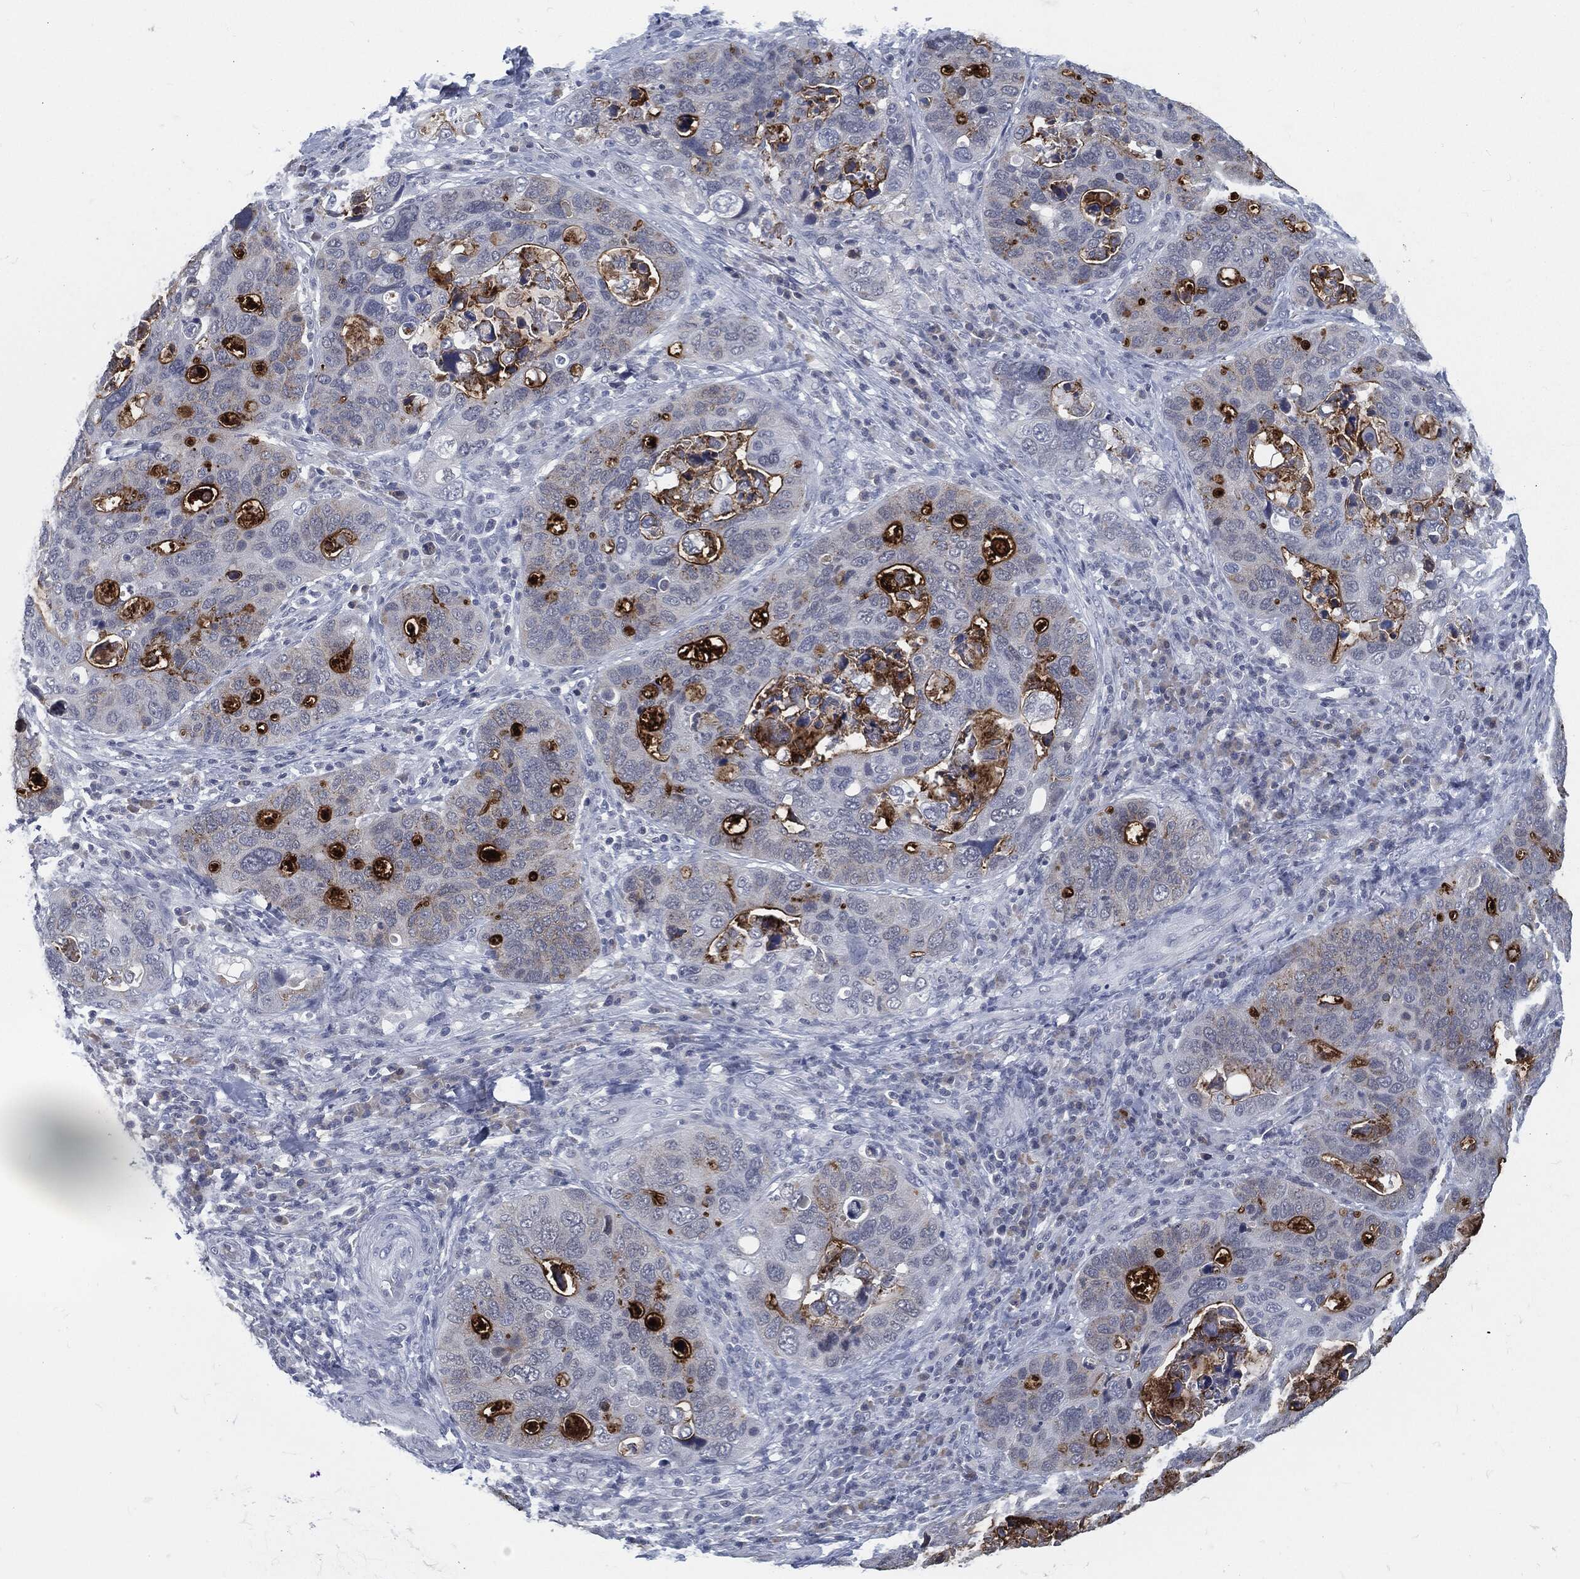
{"staining": {"intensity": "strong", "quantity": "<25%", "location": "cytoplasmic/membranous"}, "tissue": "stomach cancer", "cell_type": "Tumor cells", "image_type": "cancer", "snomed": [{"axis": "morphology", "description": "Adenocarcinoma, NOS"}, {"axis": "topography", "description": "Stomach"}], "caption": "Tumor cells demonstrate medium levels of strong cytoplasmic/membranous expression in approximately <25% of cells in stomach cancer. The staining is performed using DAB brown chromogen to label protein expression. The nuclei are counter-stained blue using hematoxylin.", "gene": "PROM1", "patient": {"sex": "male", "age": 54}}